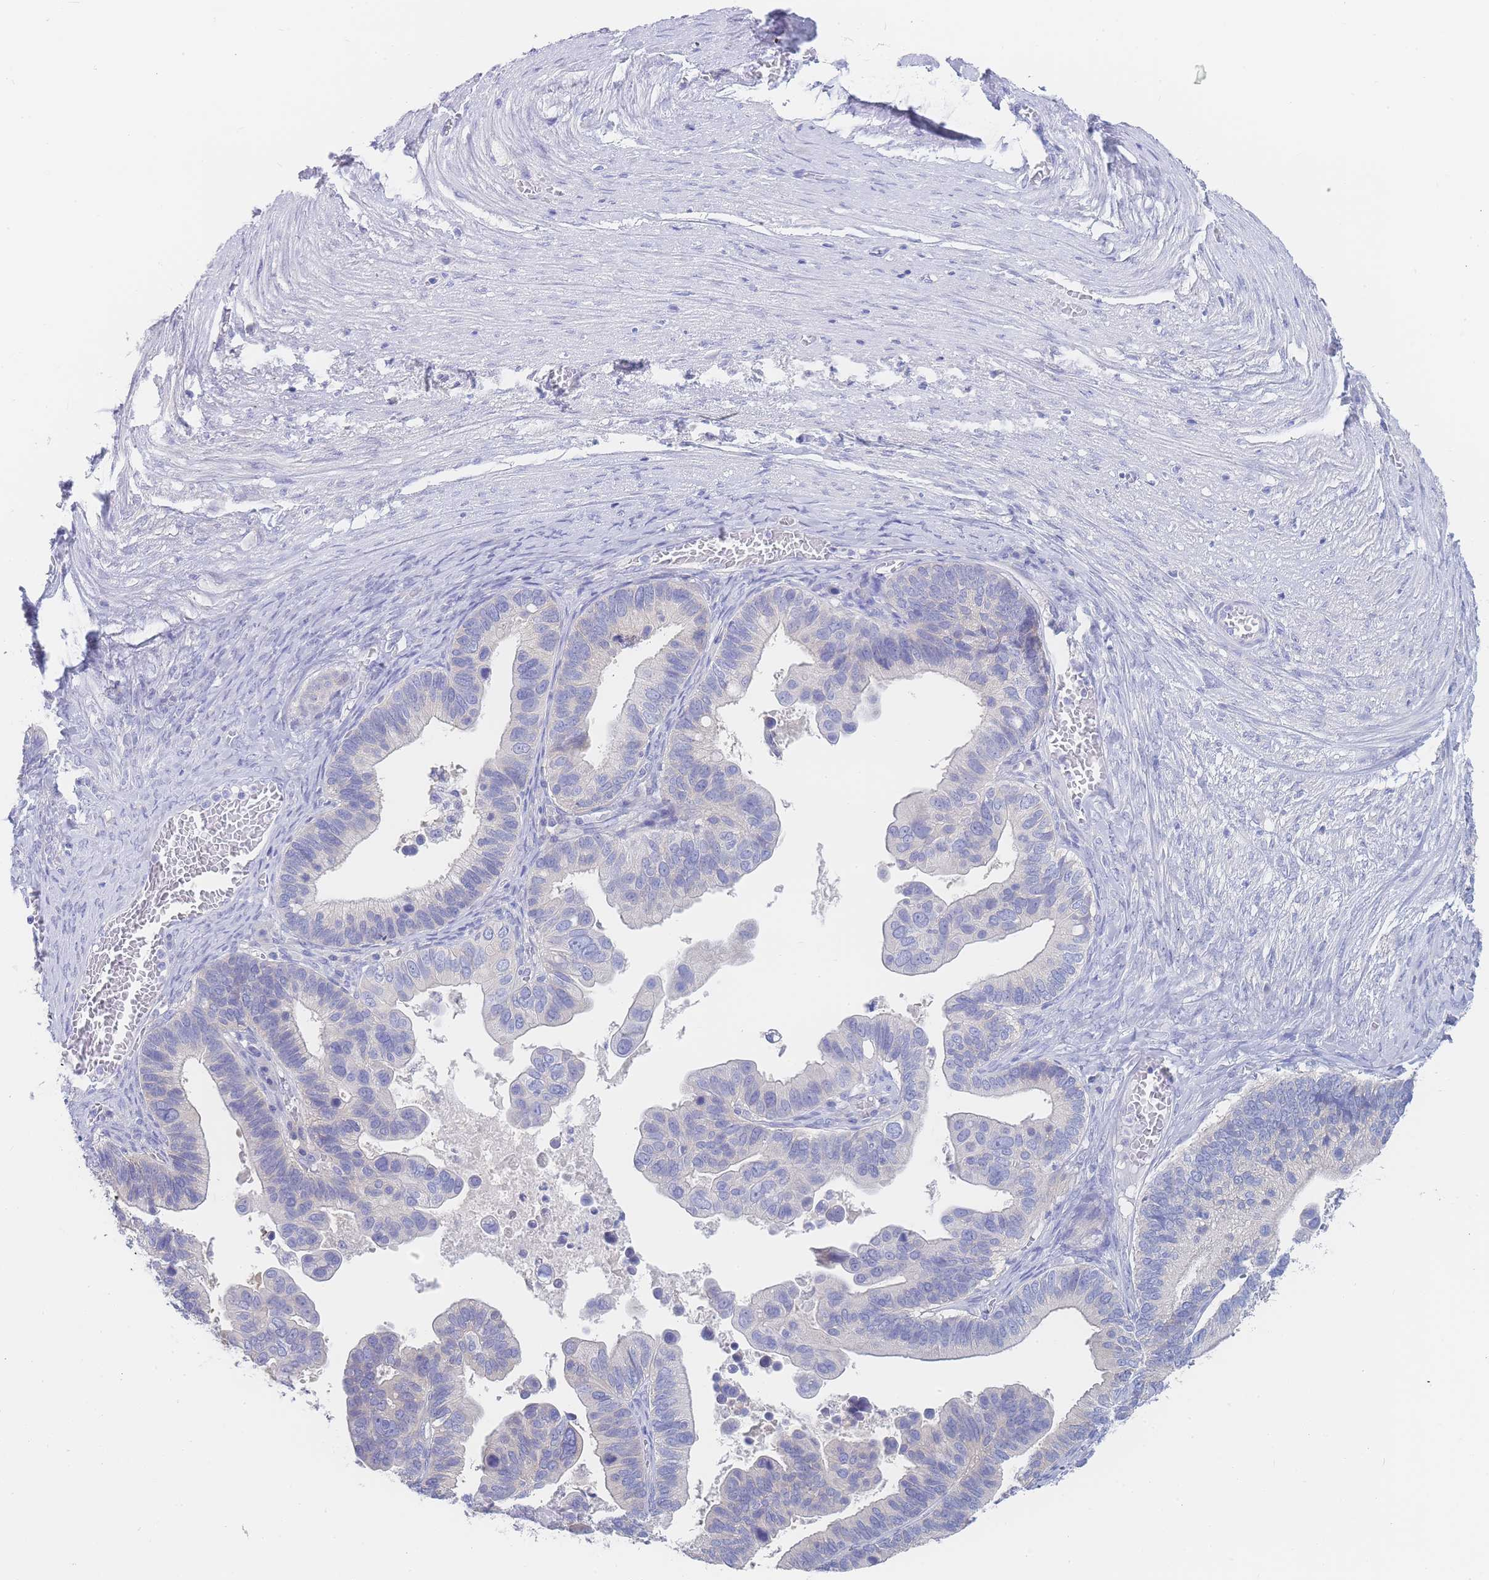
{"staining": {"intensity": "negative", "quantity": "none", "location": "none"}, "tissue": "ovarian cancer", "cell_type": "Tumor cells", "image_type": "cancer", "snomed": [{"axis": "morphology", "description": "Cystadenocarcinoma, serous, NOS"}, {"axis": "topography", "description": "Ovary"}], "caption": "This is an immunohistochemistry photomicrograph of human serous cystadenocarcinoma (ovarian). There is no expression in tumor cells.", "gene": "LZTFL1", "patient": {"sex": "female", "age": 56}}